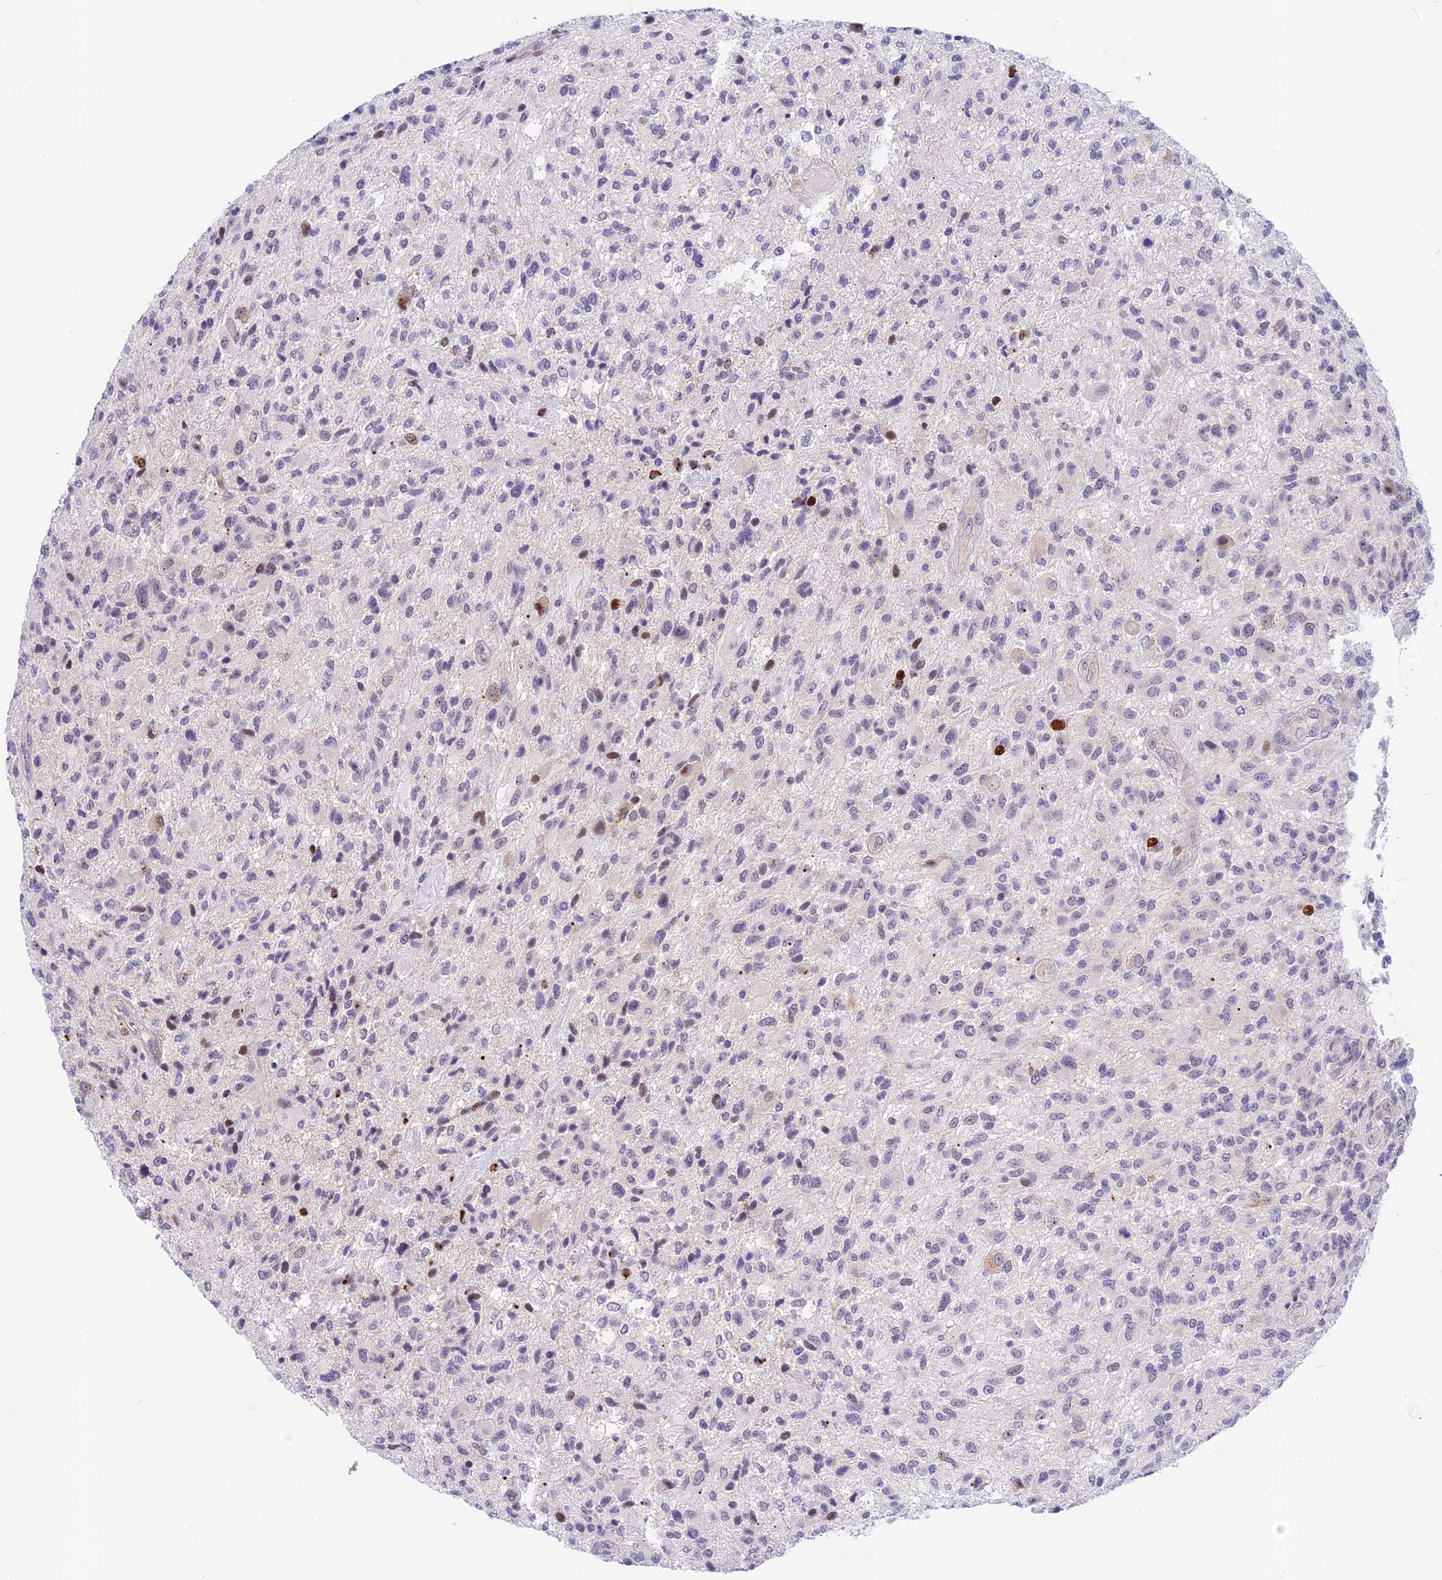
{"staining": {"intensity": "weak", "quantity": "<25%", "location": "nuclear"}, "tissue": "glioma", "cell_type": "Tumor cells", "image_type": "cancer", "snomed": [{"axis": "morphology", "description": "Glioma, malignant, High grade"}, {"axis": "topography", "description": "Brain"}], "caption": "This is an IHC micrograph of human malignant glioma (high-grade). There is no positivity in tumor cells.", "gene": "MIDN", "patient": {"sex": "male", "age": 47}}